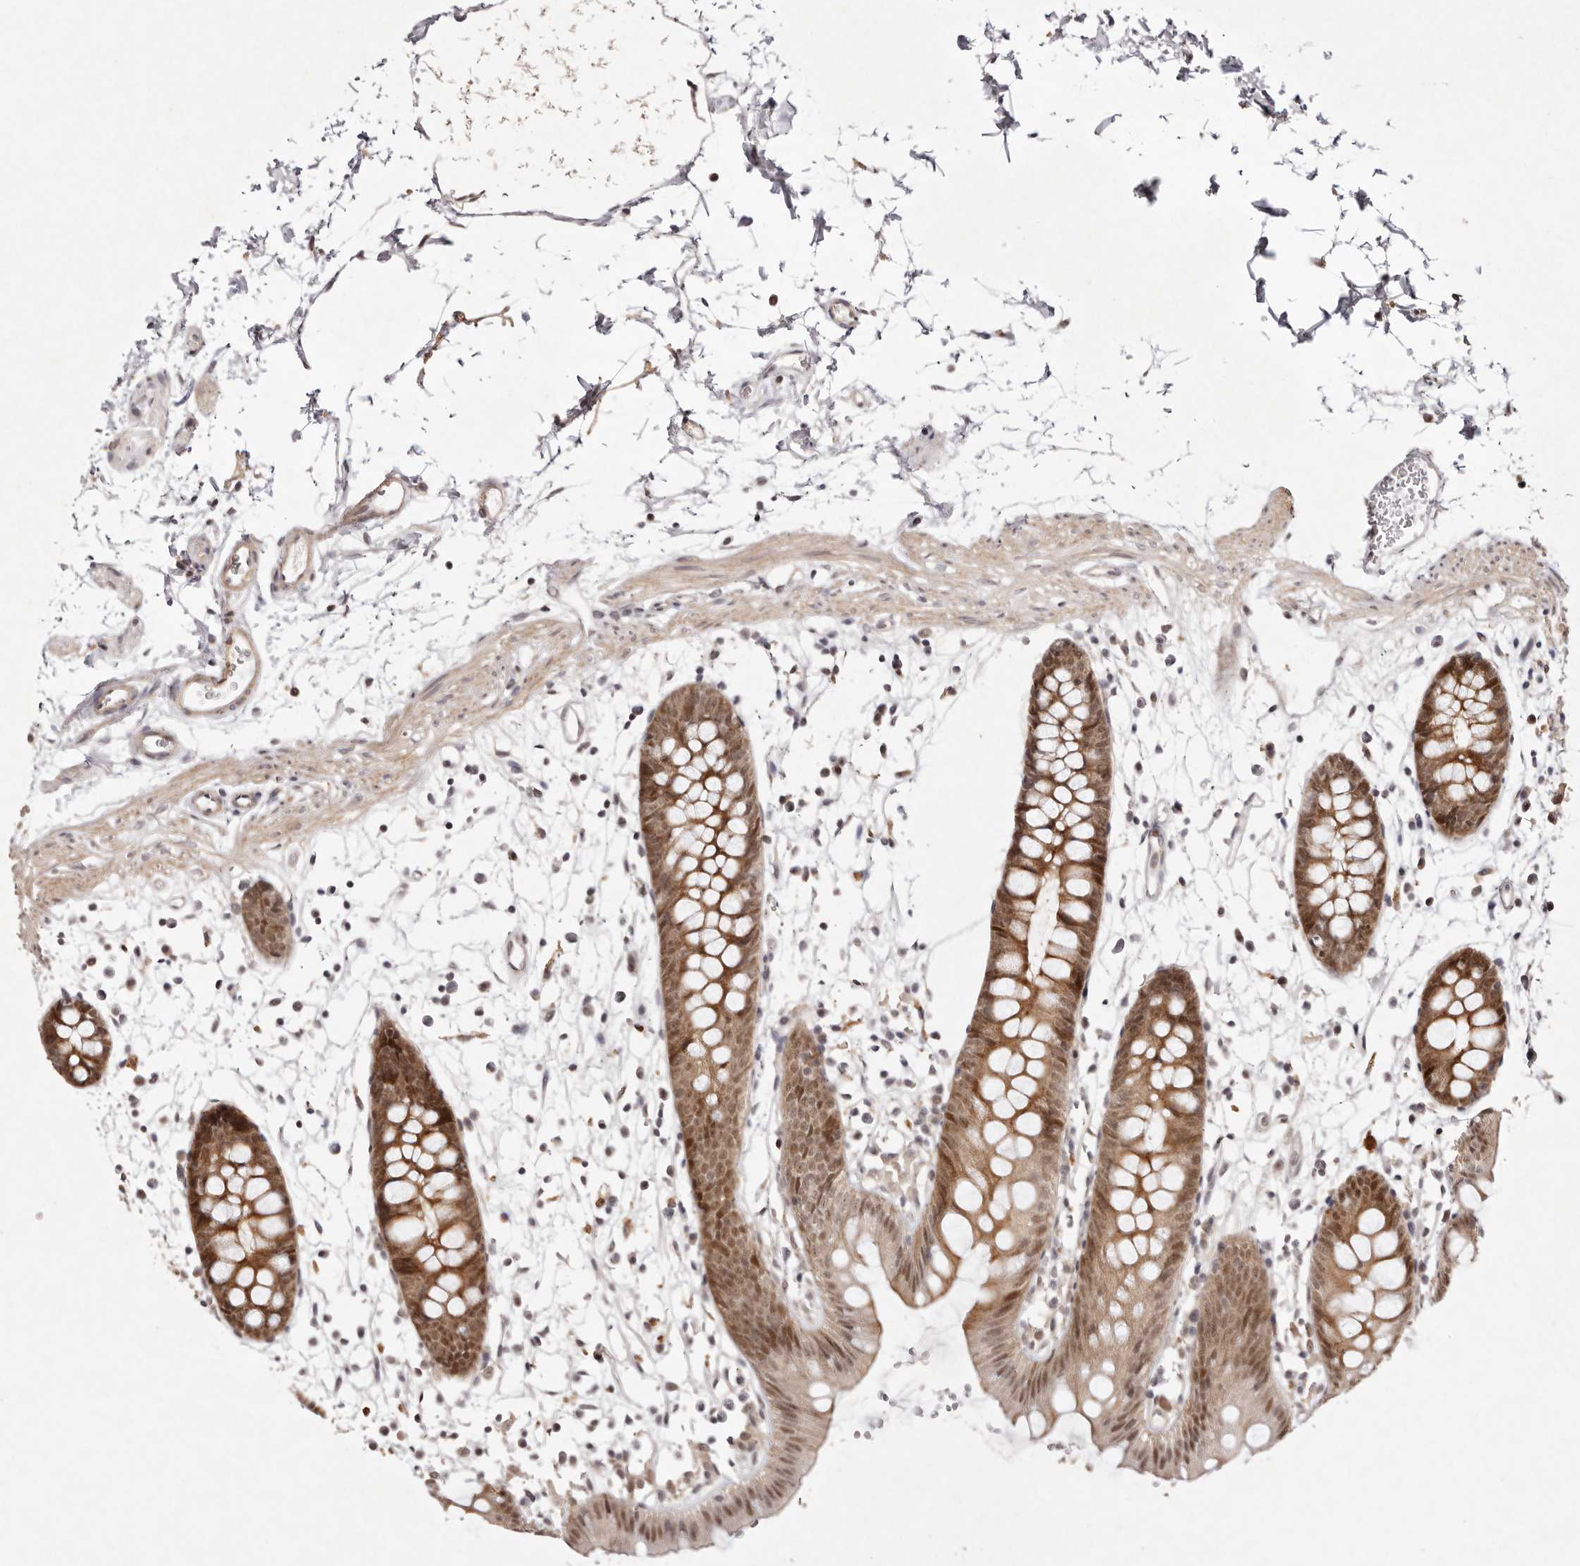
{"staining": {"intensity": "weak", "quantity": ">75%", "location": "cytoplasmic/membranous"}, "tissue": "colon", "cell_type": "Endothelial cells", "image_type": "normal", "snomed": [{"axis": "morphology", "description": "Normal tissue, NOS"}, {"axis": "topography", "description": "Colon"}], "caption": "Protein staining of normal colon exhibits weak cytoplasmic/membranous expression in approximately >75% of endothelial cells.", "gene": "BUD31", "patient": {"sex": "male", "age": 56}}